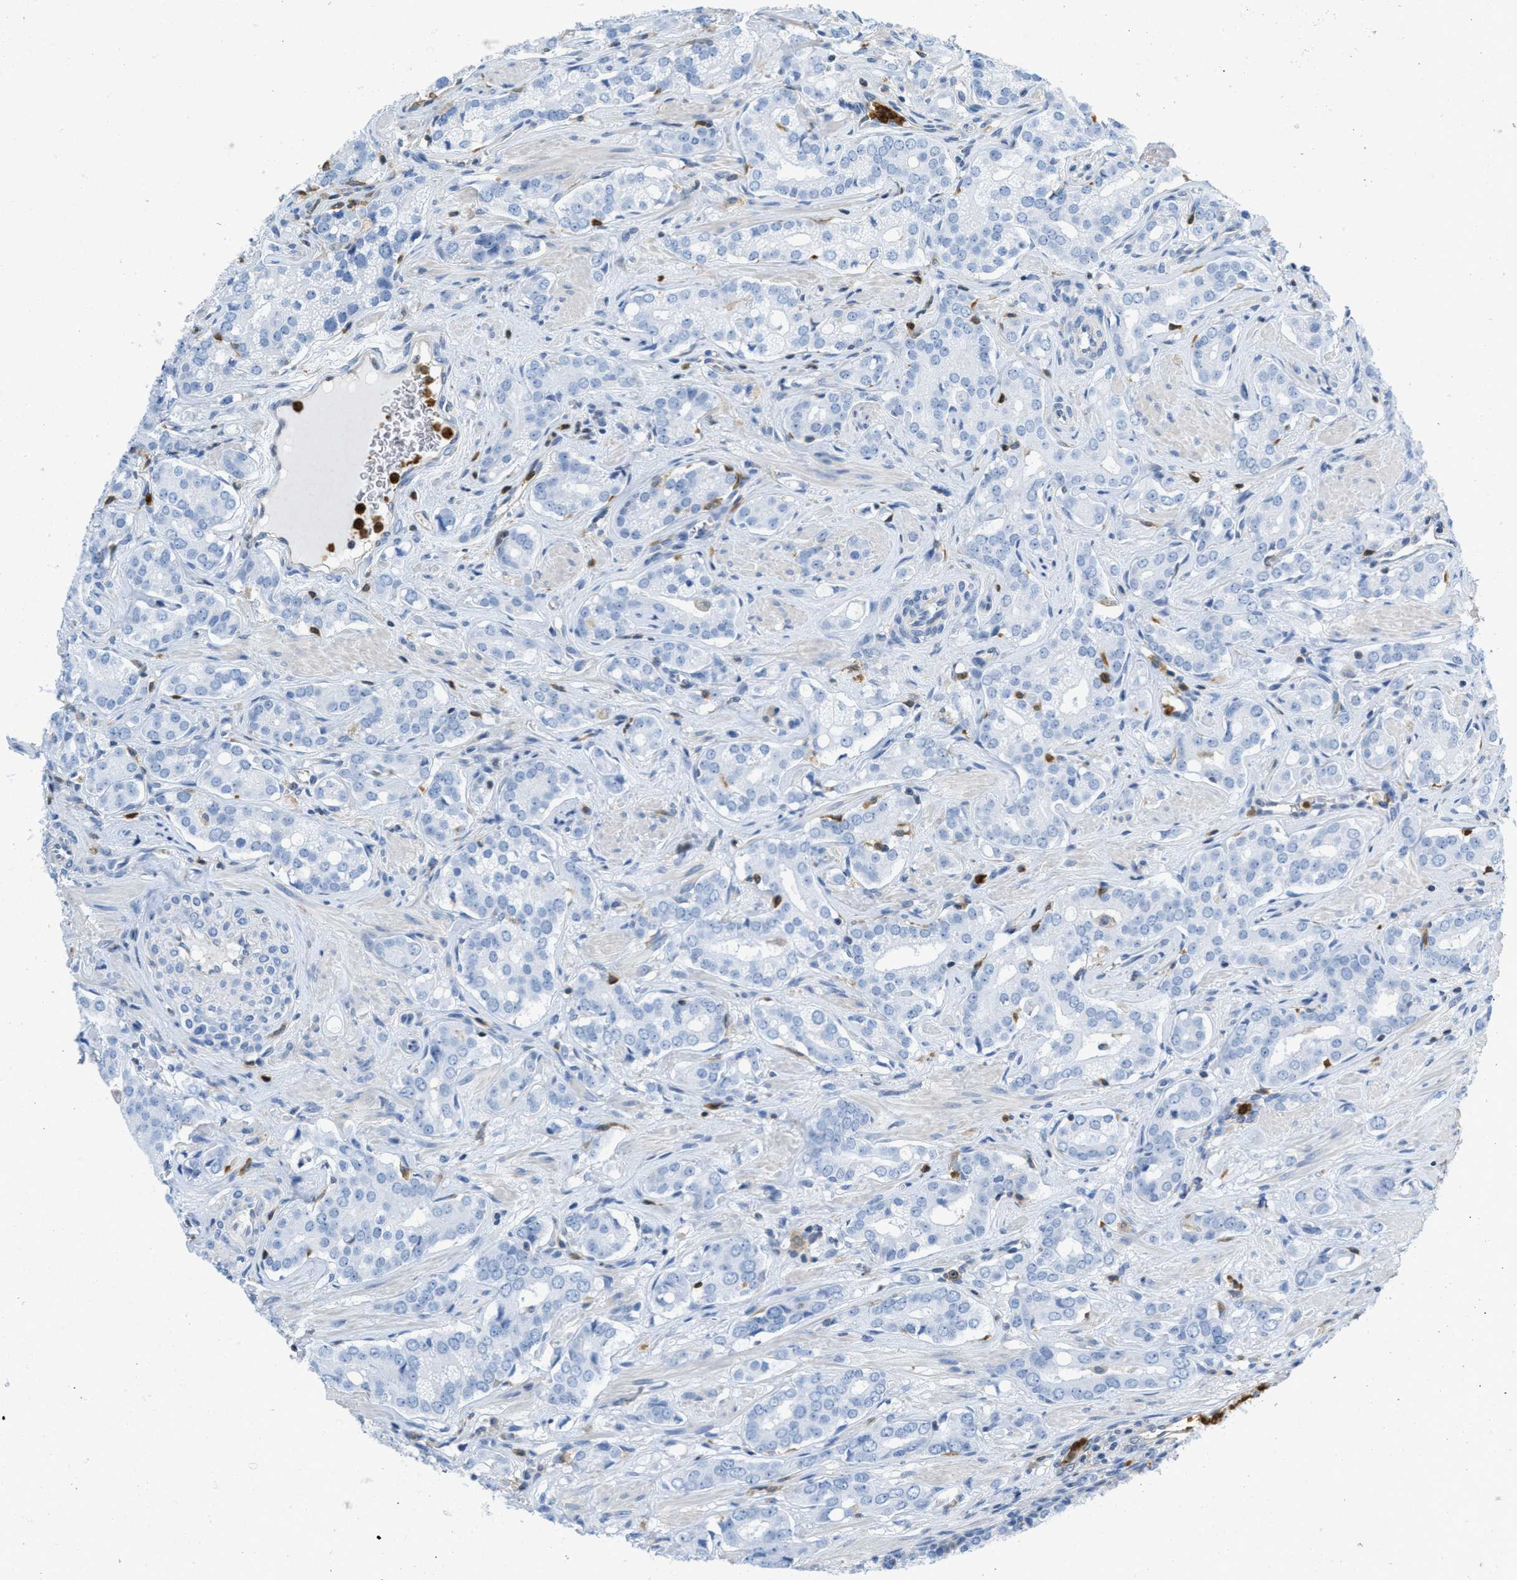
{"staining": {"intensity": "negative", "quantity": "none", "location": "none"}, "tissue": "prostate cancer", "cell_type": "Tumor cells", "image_type": "cancer", "snomed": [{"axis": "morphology", "description": "Adenocarcinoma, High grade"}, {"axis": "topography", "description": "Prostate"}], "caption": "Prostate high-grade adenocarcinoma stained for a protein using immunohistochemistry (IHC) exhibits no staining tumor cells.", "gene": "SERPINB1", "patient": {"sex": "male", "age": 52}}